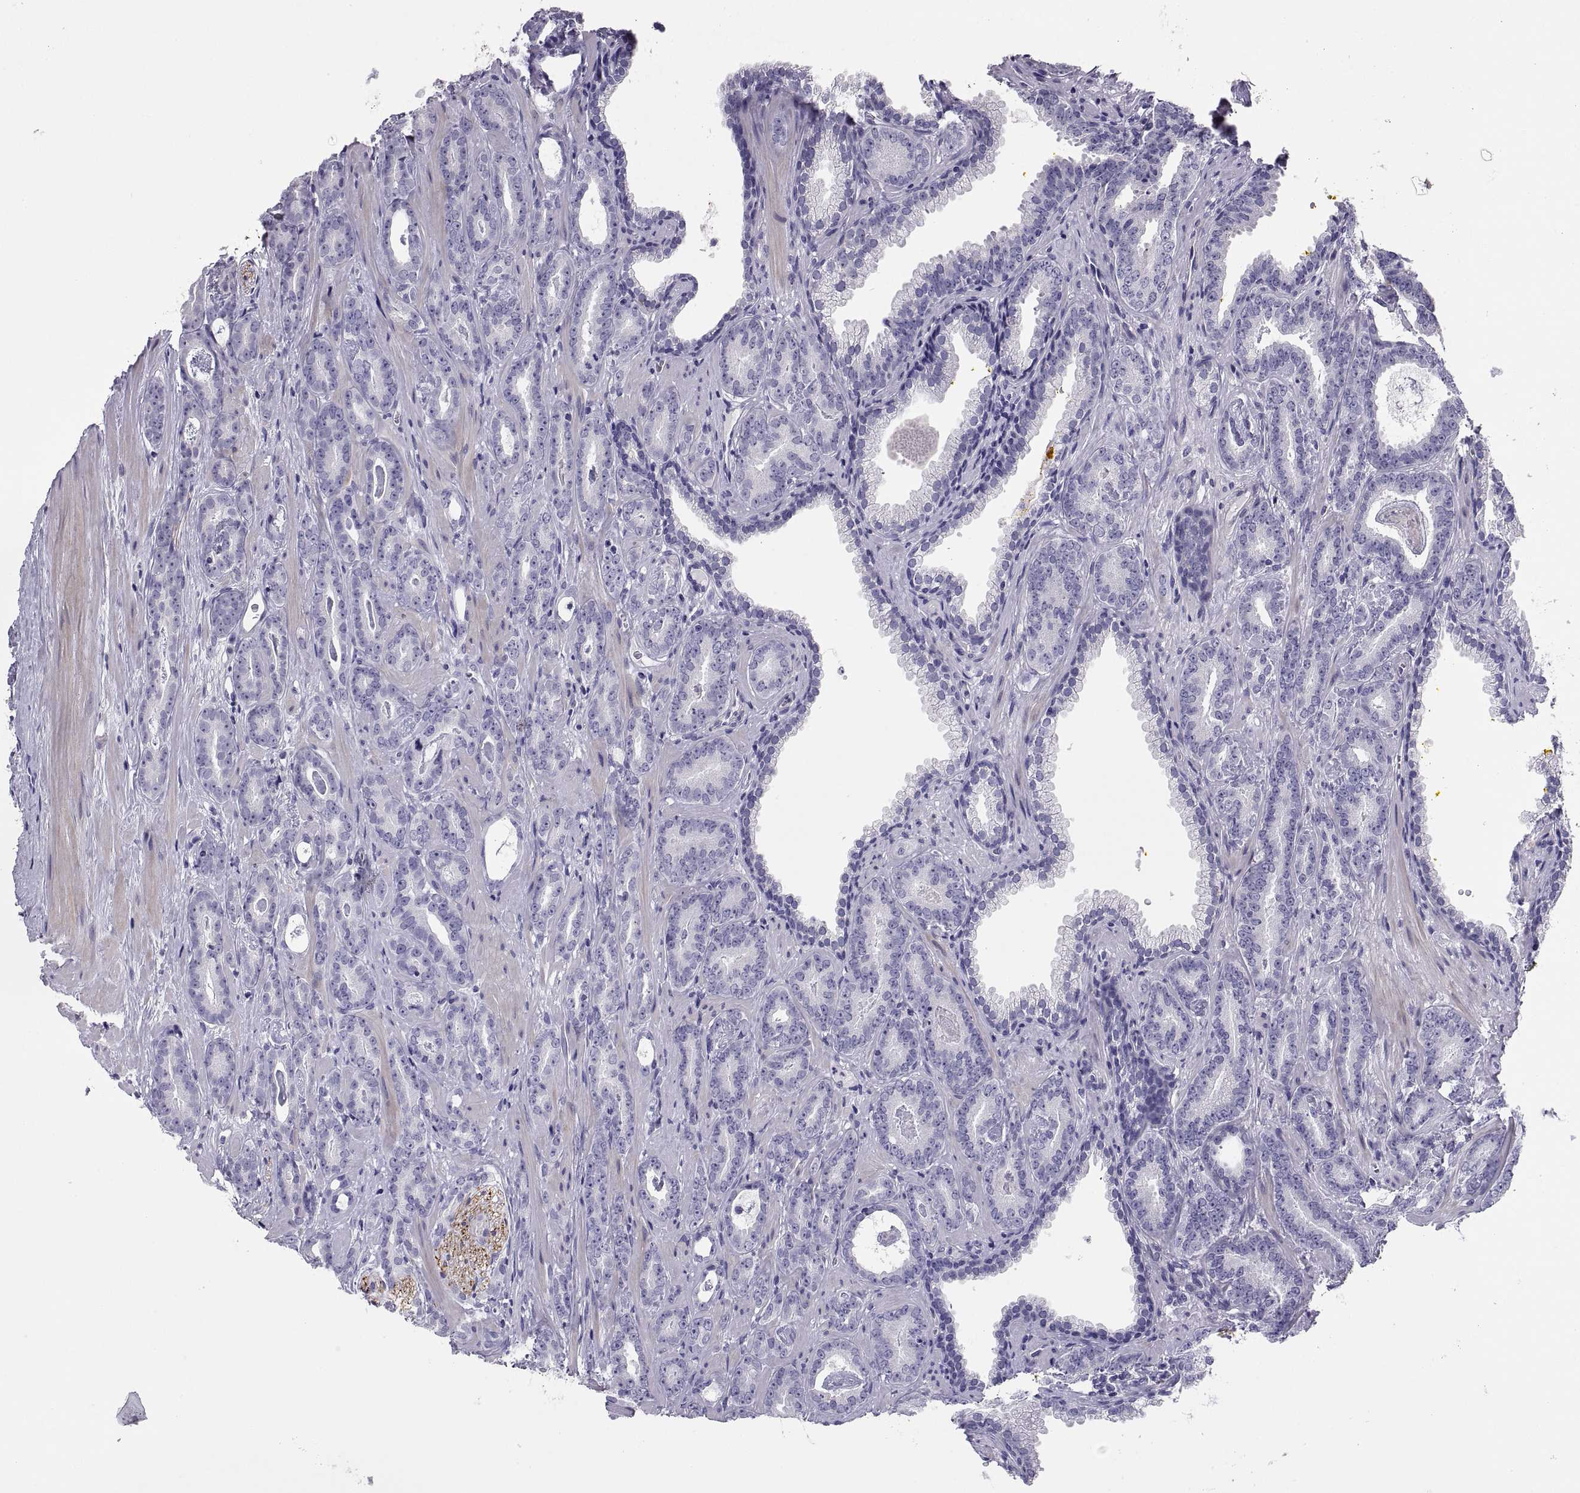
{"staining": {"intensity": "negative", "quantity": "none", "location": "none"}, "tissue": "prostate cancer", "cell_type": "Tumor cells", "image_type": "cancer", "snomed": [{"axis": "morphology", "description": "Adenocarcinoma, Medium grade"}, {"axis": "topography", "description": "Prostate and seminal vesicle, NOS"}, {"axis": "topography", "description": "Prostate"}], "caption": "This histopathology image is of prostate cancer stained with IHC to label a protein in brown with the nuclei are counter-stained blue. There is no positivity in tumor cells. (Immunohistochemistry, brightfield microscopy, high magnification).", "gene": "RGS20", "patient": {"sex": "male", "age": 54}}